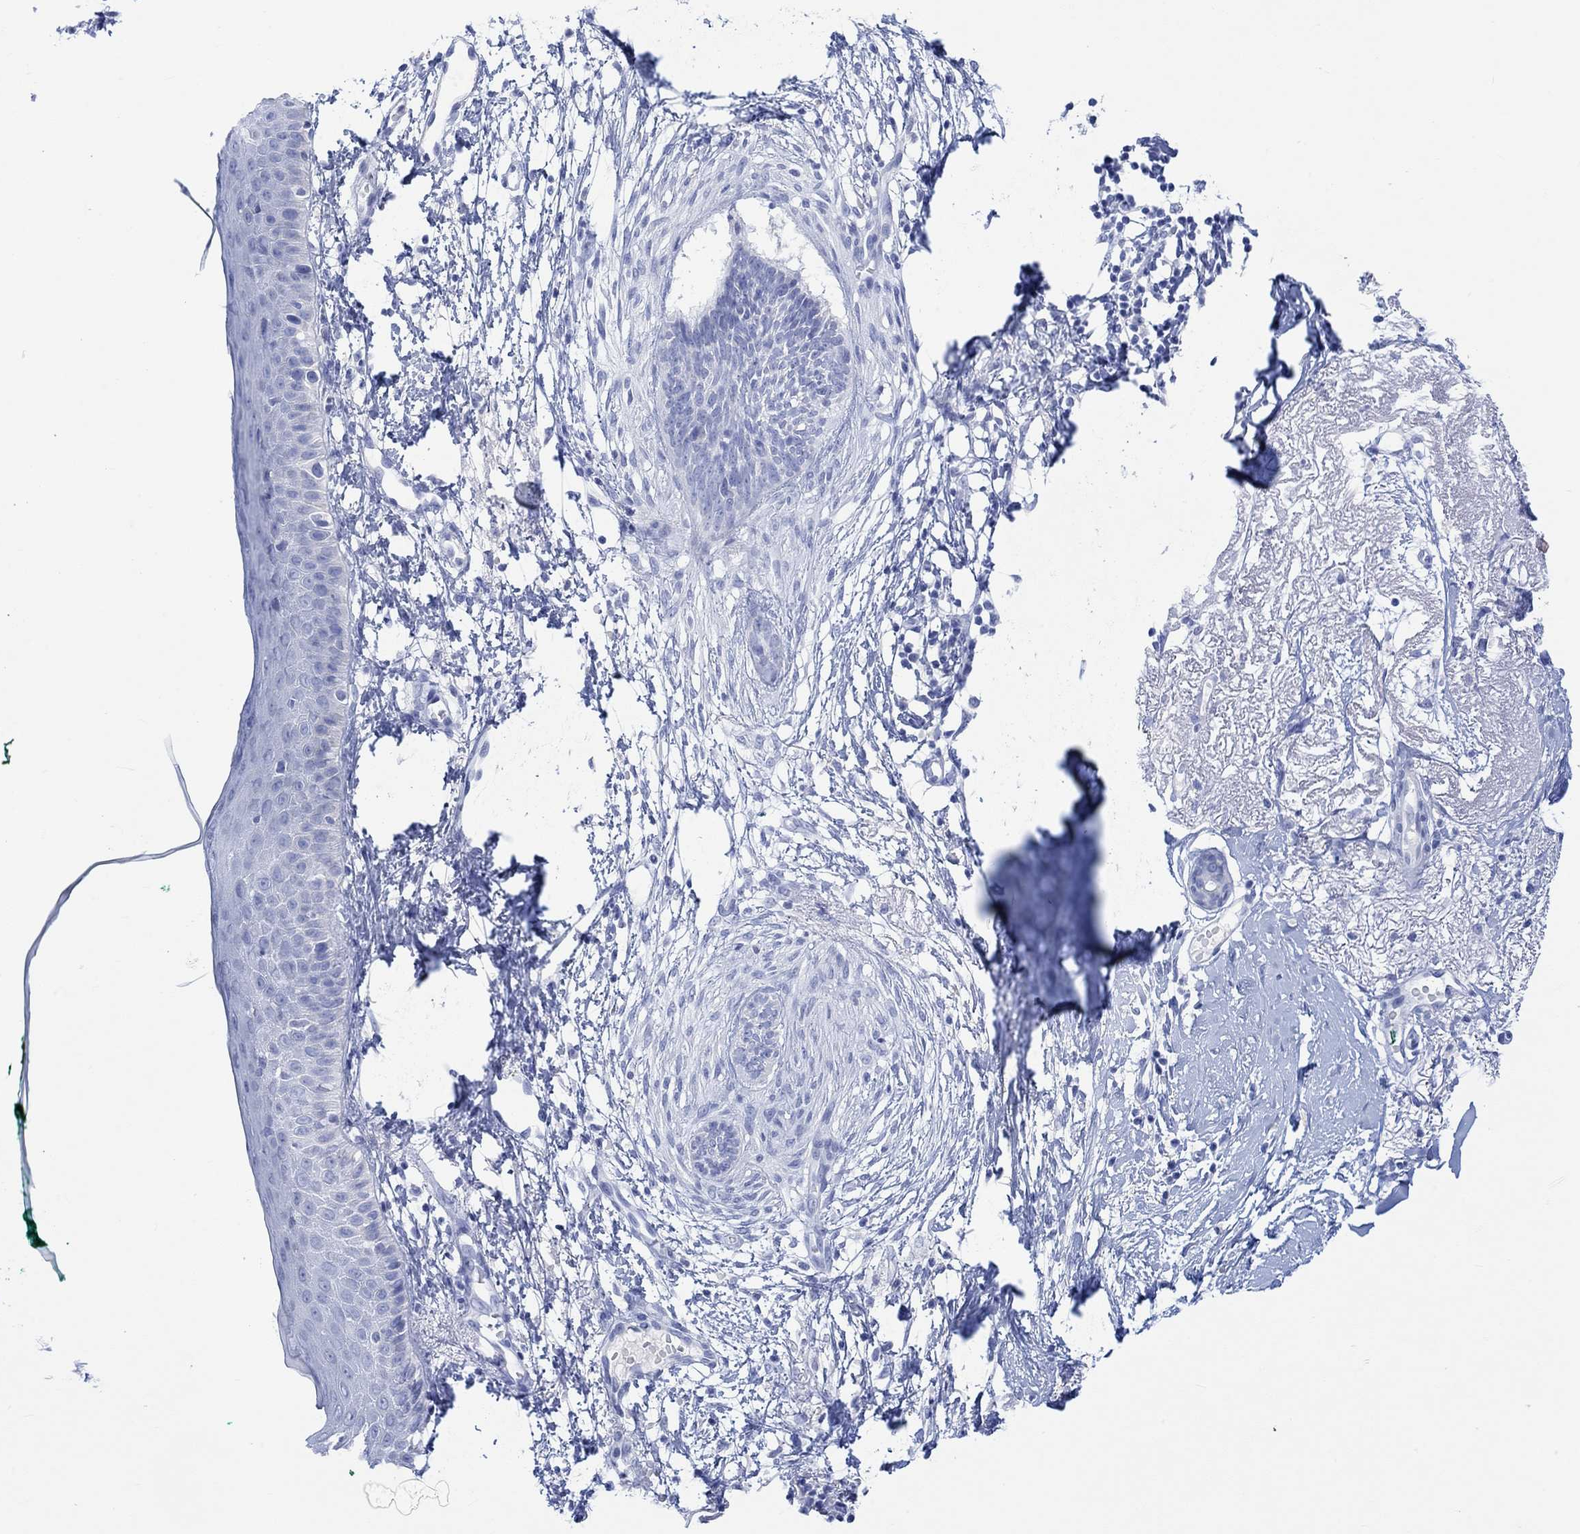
{"staining": {"intensity": "negative", "quantity": "none", "location": "none"}, "tissue": "skin cancer", "cell_type": "Tumor cells", "image_type": "cancer", "snomed": [{"axis": "morphology", "description": "Normal tissue, NOS"}, {"axis": "morphology", "description": "Basal cell carcinoma"}, {"axis": "topography", "description": "Skin"}], "caption": "Tumor cells are negative for protein expression in human skin cancer.", "gene": "CALCA", "patient": {"sex": "male", "age": 84}}